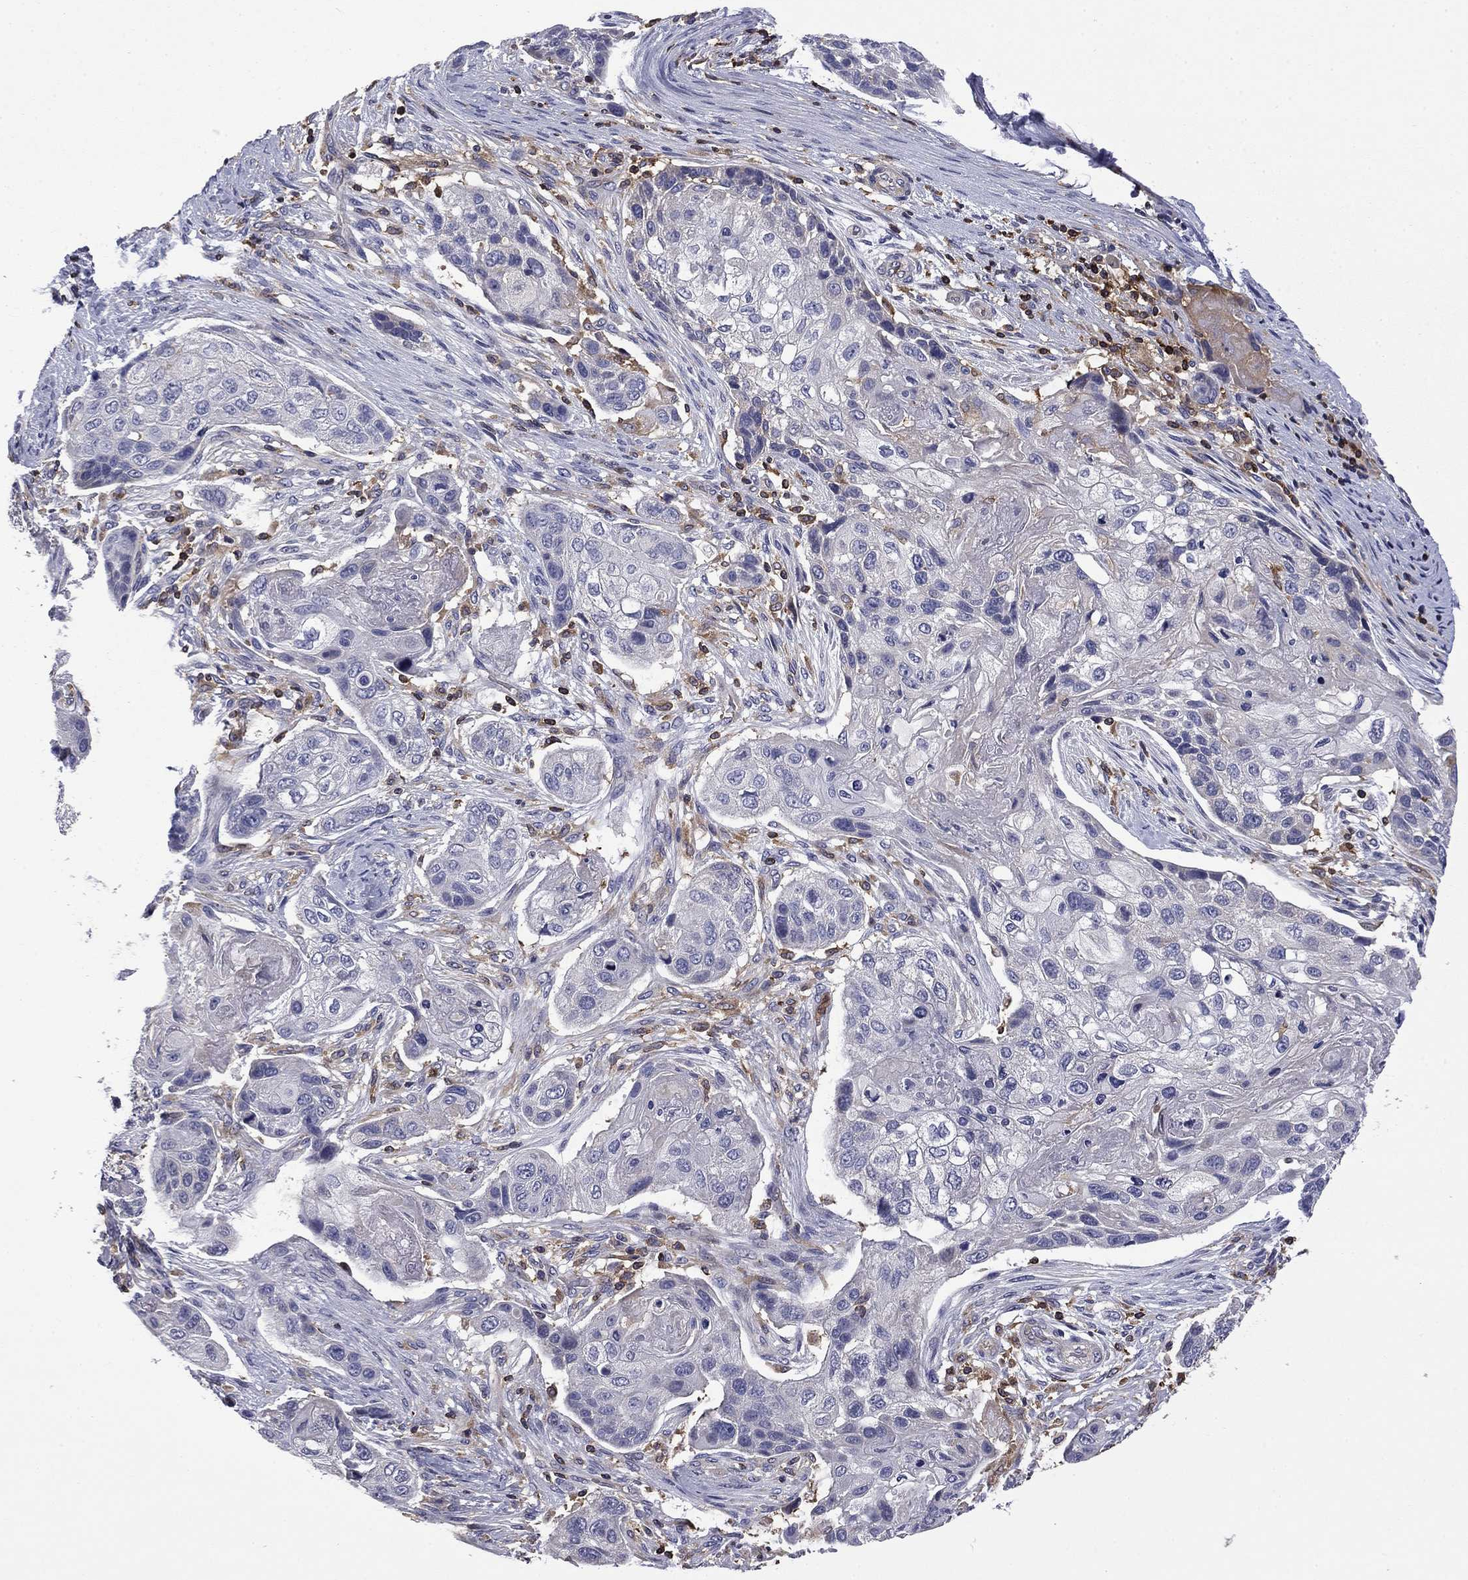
{"staining": {"intensity": "negative", "quantity": "none", "location": "none"}, "tissue": "lung cancer", "cell_type": "Tumor cells", "image_type": "cancer", "snomed": [{"axis": "morphology", "description": "Normal tissue, NOS"}, {"axis": "morphology", "description": "Squamous cell carcinoma, NOS"}, {"axis": "topography", "description": "Bronchus"}, {"axis": "topography", "description": "Lung"}], "caption": "High magnification brightfield microscopy of squamous cell carcinoma (lung) stained with DAB (3,3'-diaminobenzidine) (brown) and counterstained with hematoxylin (blue): tumor cells show no significant positivity.", "gene": "ARHGAP45", "patient": {"sex": "male", "age": 69}}